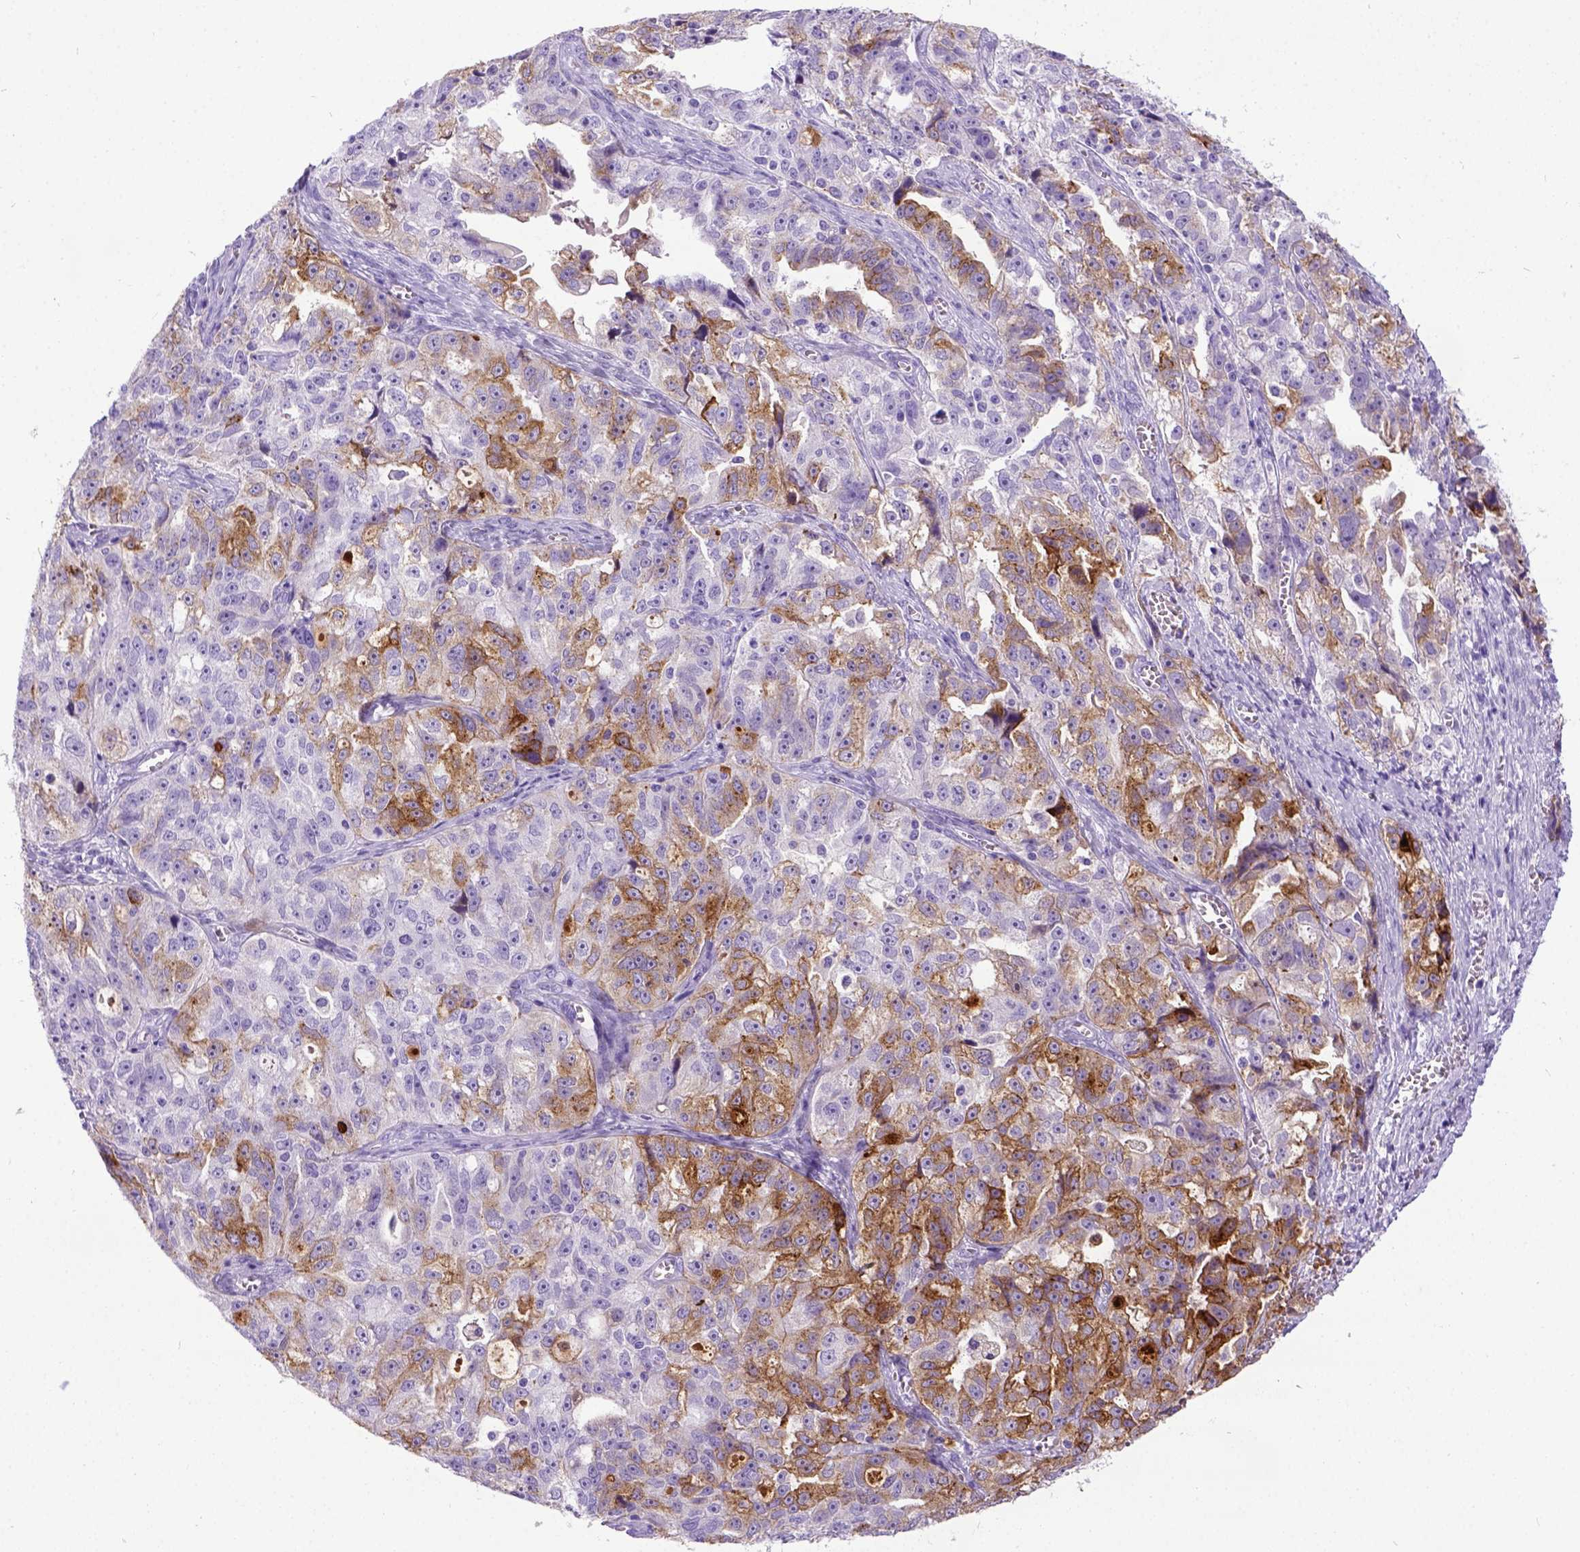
{"staining": {"intensity": "moderate", "quantity": "25%-75%", "location": "cytoplasmic/membranous"}, "tissue": "ovarian cancer", "cell_type": "Tumor cells", "image_type": "cancer", "snomed": [{"axis": "morphology", "description": "Cystadenocarcinoma, serous, NOS"}, {"axis": "topography", "description": "Ovary"}], "caption": "Approximately 25%-75% of tumor cells in human ovarian serous cystadenocarcinoma demonstrate moderate cytoplasmic/membranous protein expression as visualized by brown immunohistochemical staining.", "gene": "IGF2", "patient": {"sex": "female", "age": 51}}